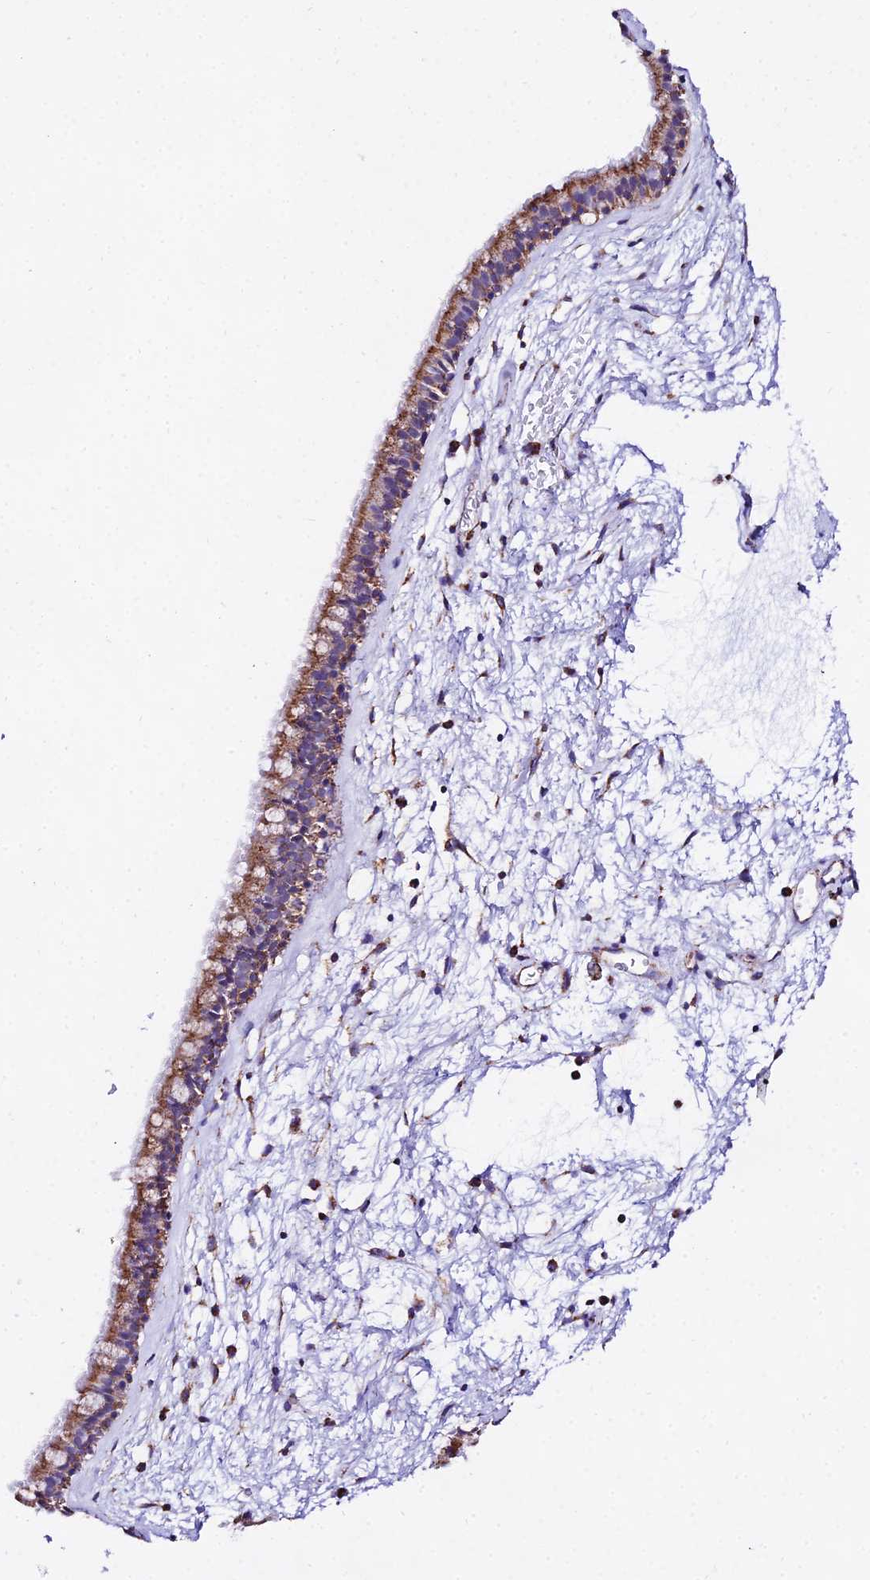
{"staining": {"intensity": "moderate", "quantity": ">75%", "location": "cytoplasmic/membranous"}, "tissue": "nasopharynx", "cell_type": "Respiratory epithelial cells", "image_type": "normal", "snomed": [{"axis": "morphology", "description": "Normal tissue, NOS"}, {"axis": "morphology", "description": "Inflammation, NOS"}, {"axis": "topography", "description": "Nasopharynx"}], "caption": "Immunohistochemistry histopathology image of benign nasopharynx: nasopharynx stained using IHC reveals medium levels of moderate protein expression localized specifically in the cytoplasmic/membranous of respiratory epithelial cells, appearing as a cytoplasmic/membranous brown color.", "gene": "ATP5PD", "patient": {"sex": "male", "age": 48}}